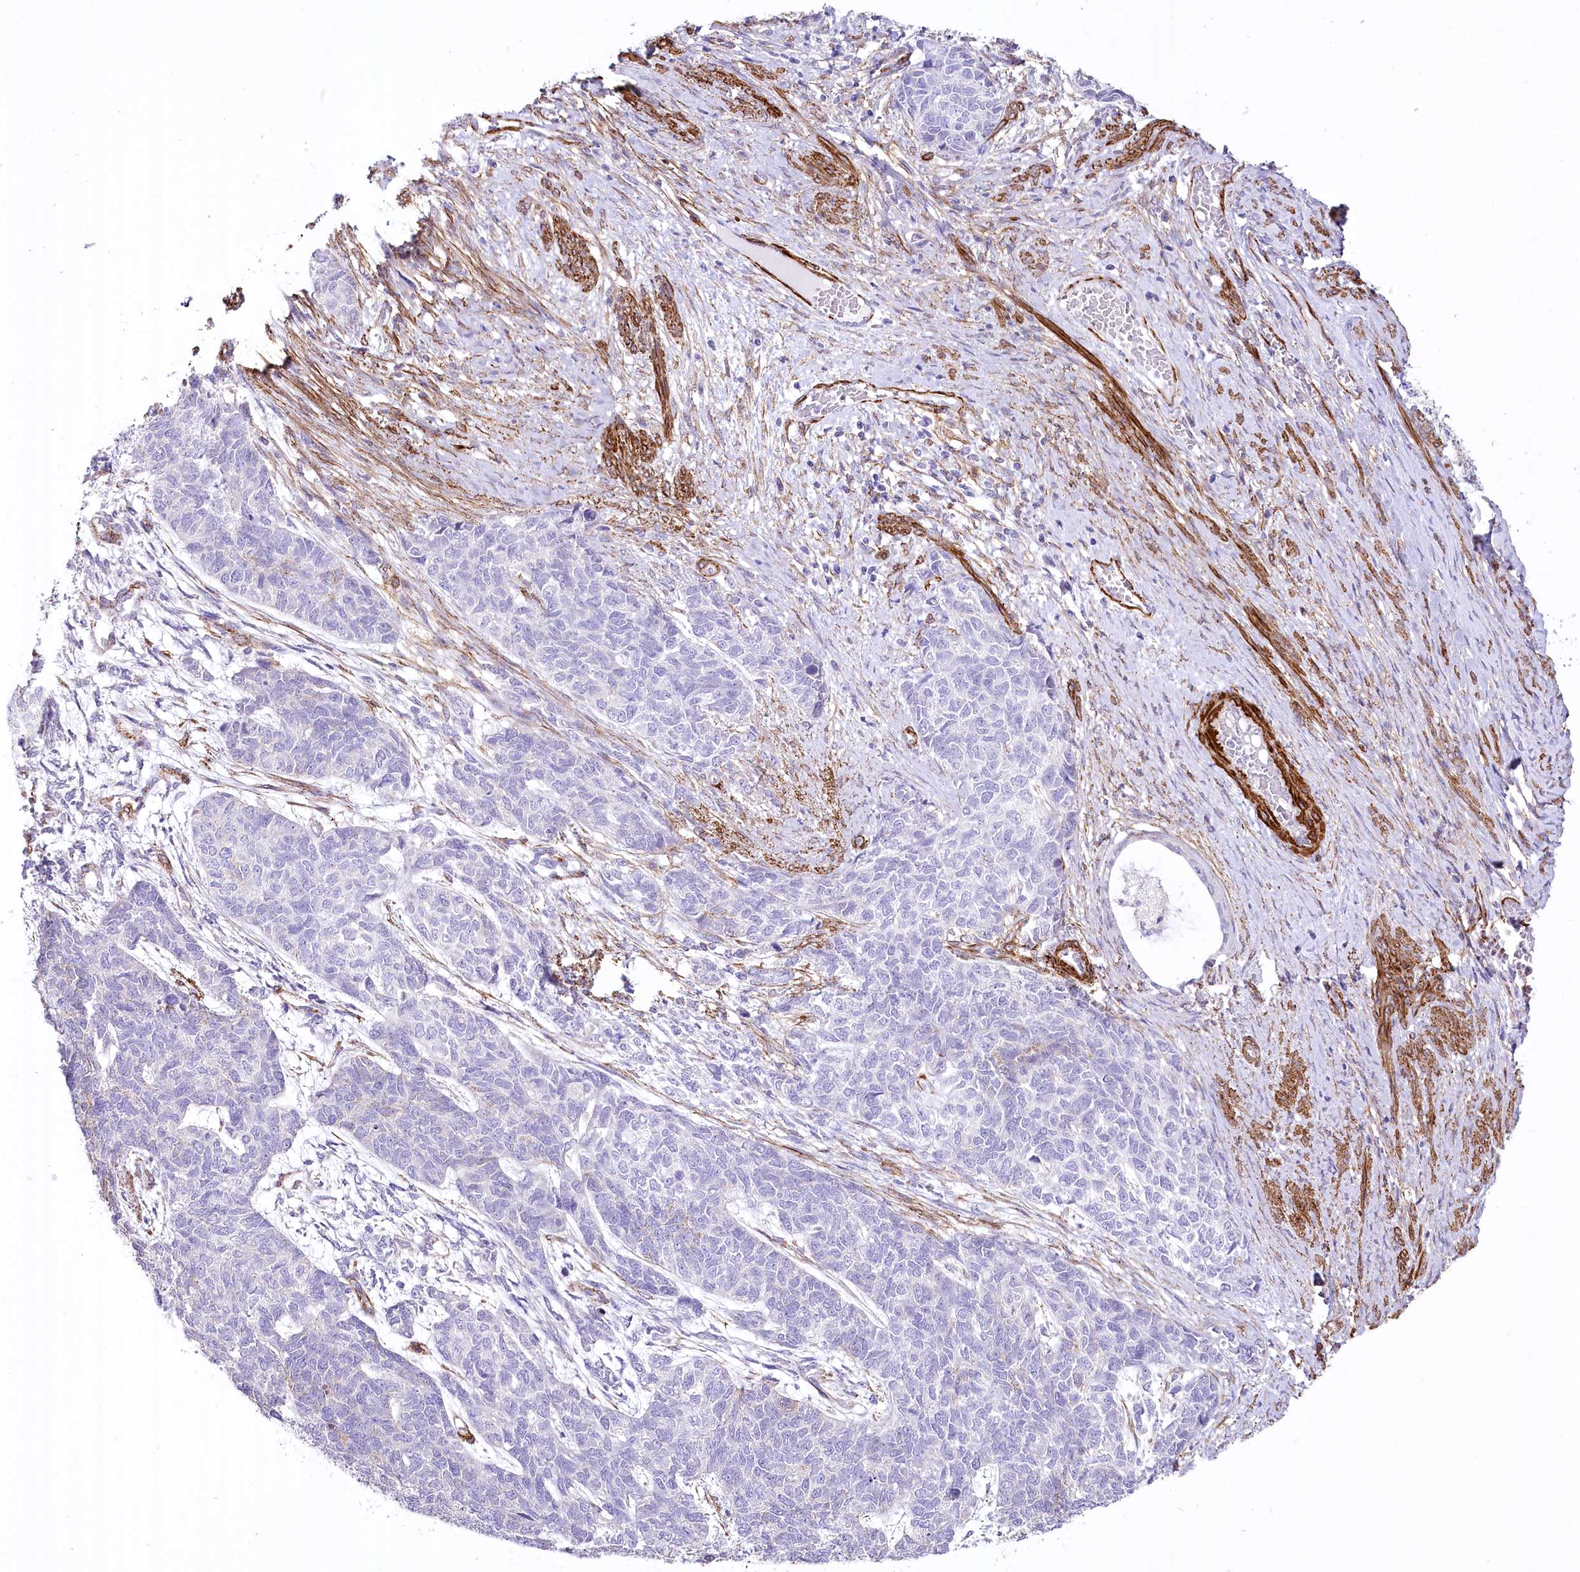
{"staining": {"intensity": "negative", "quantity": "none", "location": "none"}, "tissue": "cervical cancer", "cell_type": "Tumor cells", "image_type": "cancer", "snomed": [{"axis": "morphology", "description": "Squamous cell carcinoma, NOS"}, {"axis": "topography", "description": "Cervix"}], "caption": "Immunohistochemistry photomicrograph of neoplastic tissue: human cervical squamous cell carcinoma stained with DAB (3,3'-diaminobenzidine) demonstrates no significant protein positivity in tumor cells.", "gene": "SYNPO2", "patient": {"sex": "female", "age": 63}}